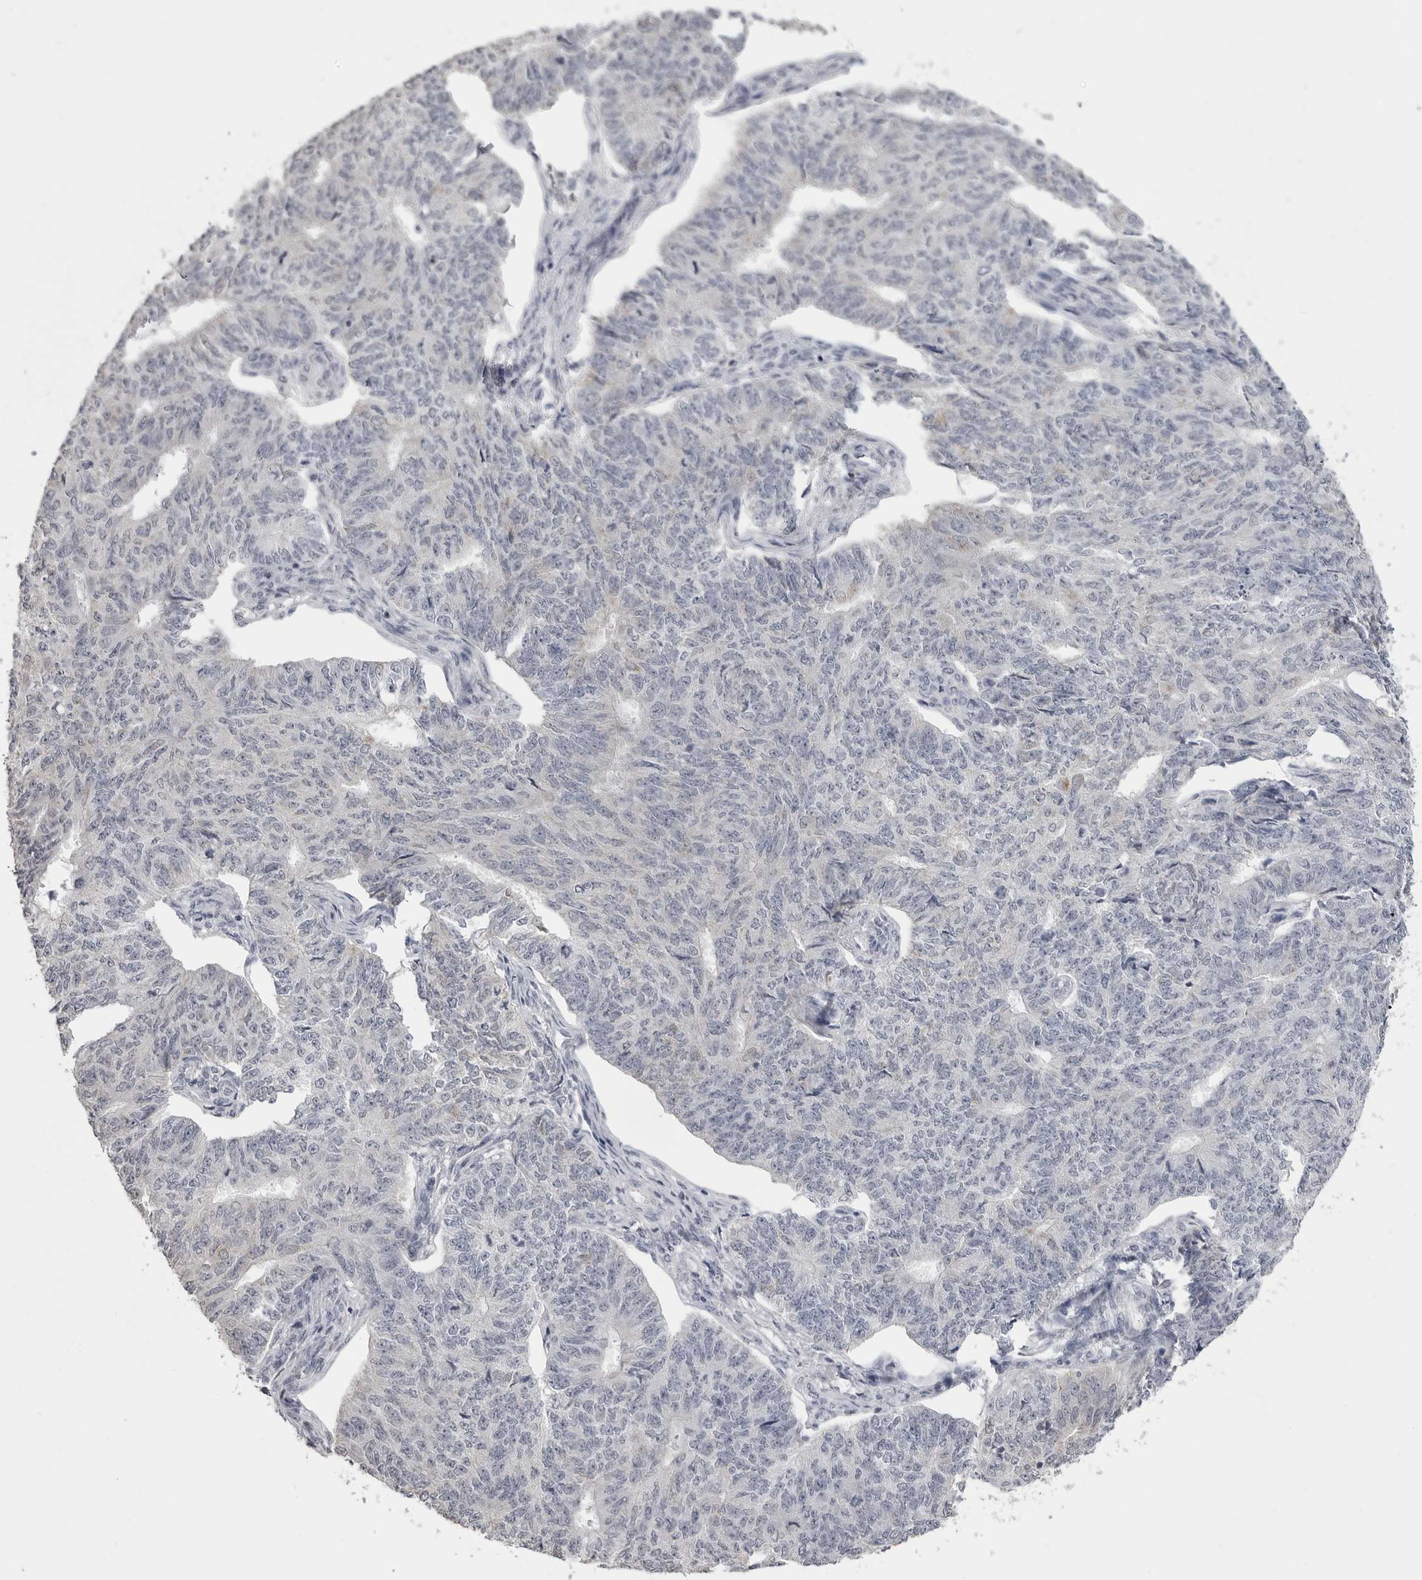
{"staining": {"intensity": "negative", "quantity": "none", "location": "none"}, "tissue": "endometrial cancer", "cell_type": "Tumor cells", "image_type": "cancer", "snomed": [{"axis": "morphology", "description": "Adenocarcinoma, NOS"}, {"axis": "topography", "description": "Endometrium"}], "caption": "DAB (3,3'-diaminobenzidine) immunohistochemical staining of human endometrial adenocarcinoma exhibits no significant expression in tumor cells.", "gene": "GPN2", "patient": {"sex": "female", "age": 32}}